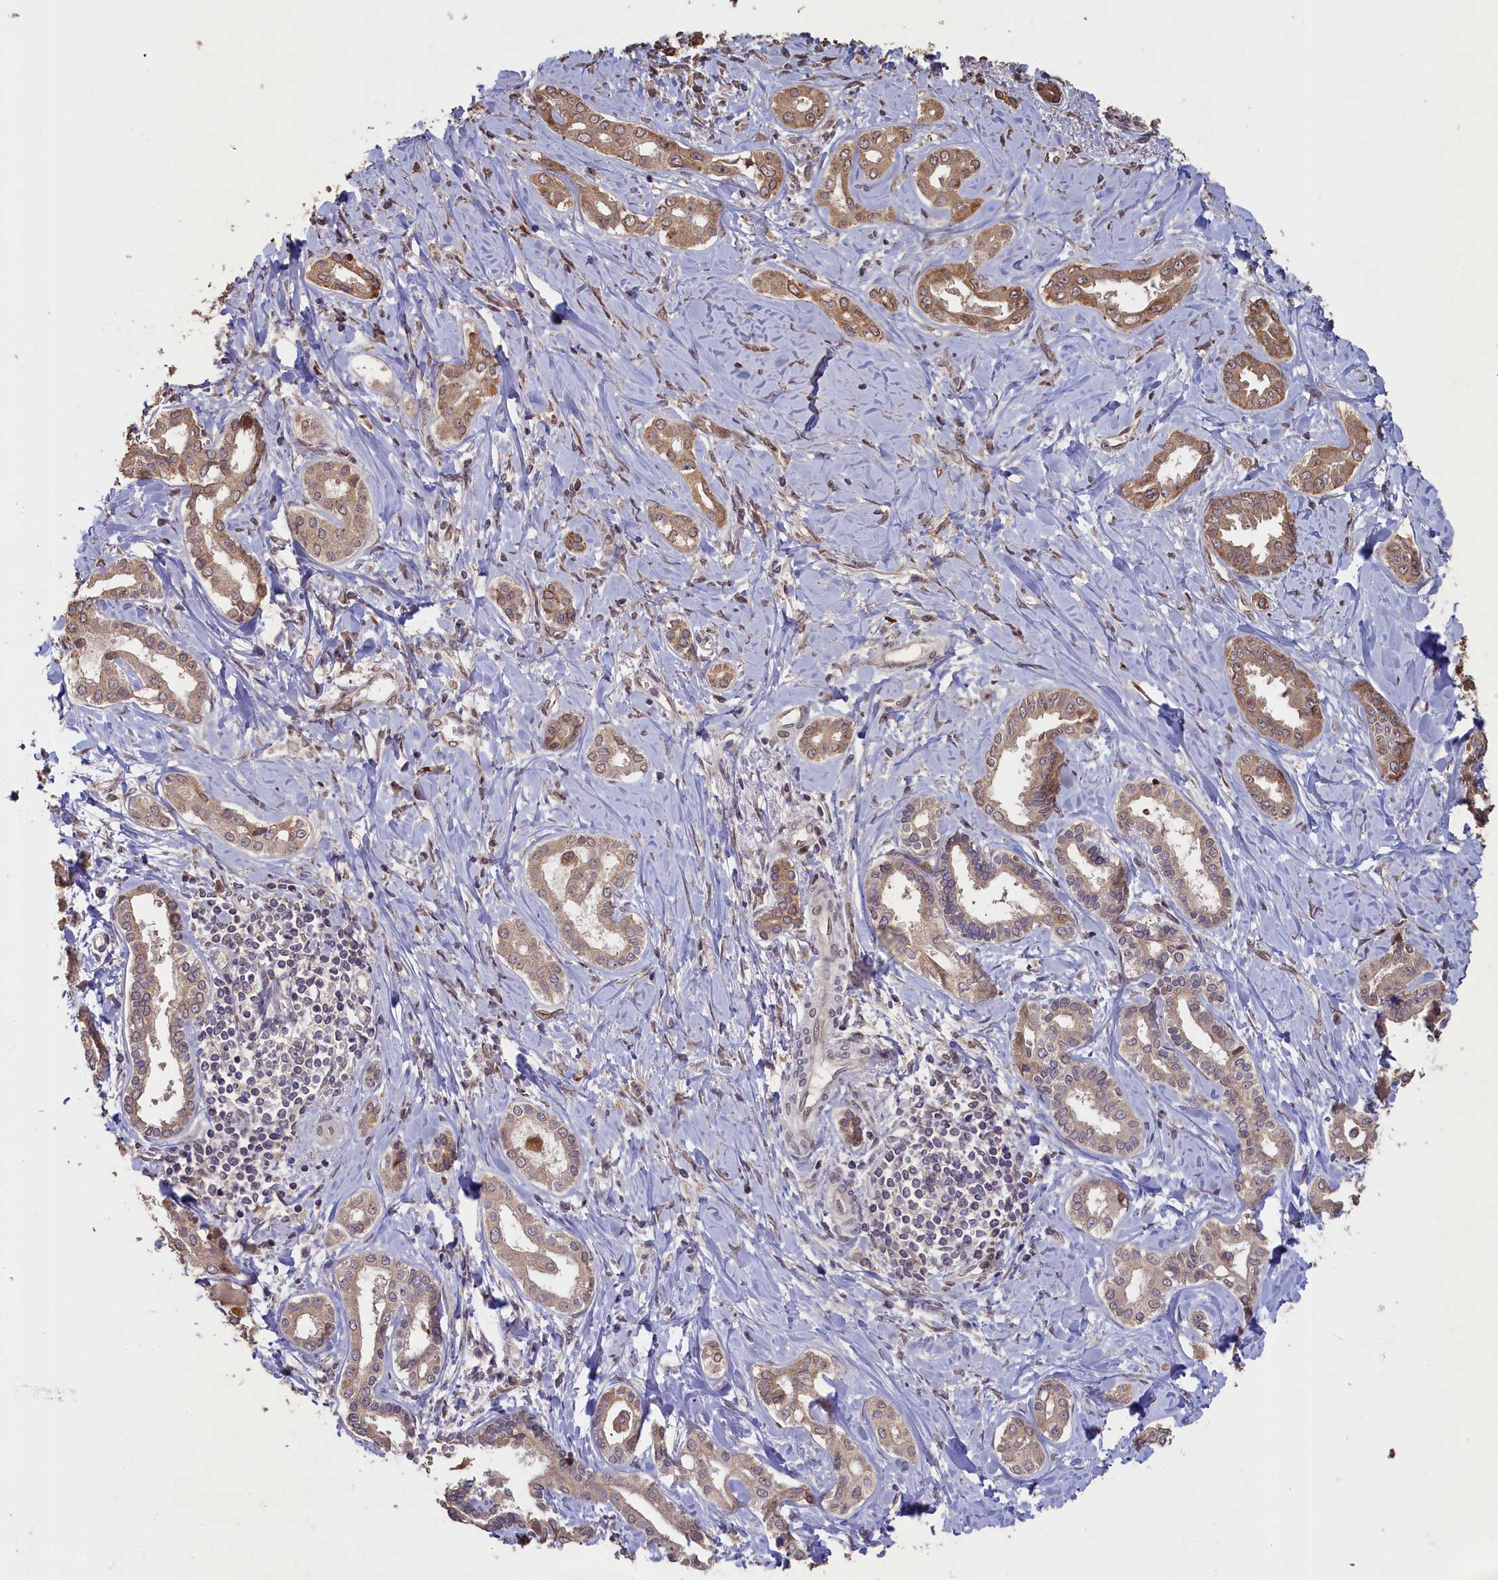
{"staining": {"intensity": "weak", "quantity": ">75%", "location": "cytoplasmic/membranous,nuclear"}, "tissue": "liver cancer", "cell_type": "Tumor cells", "image_type": "cancer", "snomed": [{"axis": "morphology", "description": "Cholangiocarcinoma"}, {"axis": "topography", "description": "Liver"}], "caption": "A high-resolution histopathology image shows immunohistochemistry (IHC) staining of liver cancer (cholangiocarcinoma), which reveals weak cytoplasmic/membranous and nuclear positivity in about >75% of tumor cells. Using DAB (3,3'-diaminobenzidine) (brown) and hematoxylin (blue) stains, captured at high magnification using brightfield microscopy.", "gene": "SLC38A7", "patient": {"sex": "female", "age": 77}}